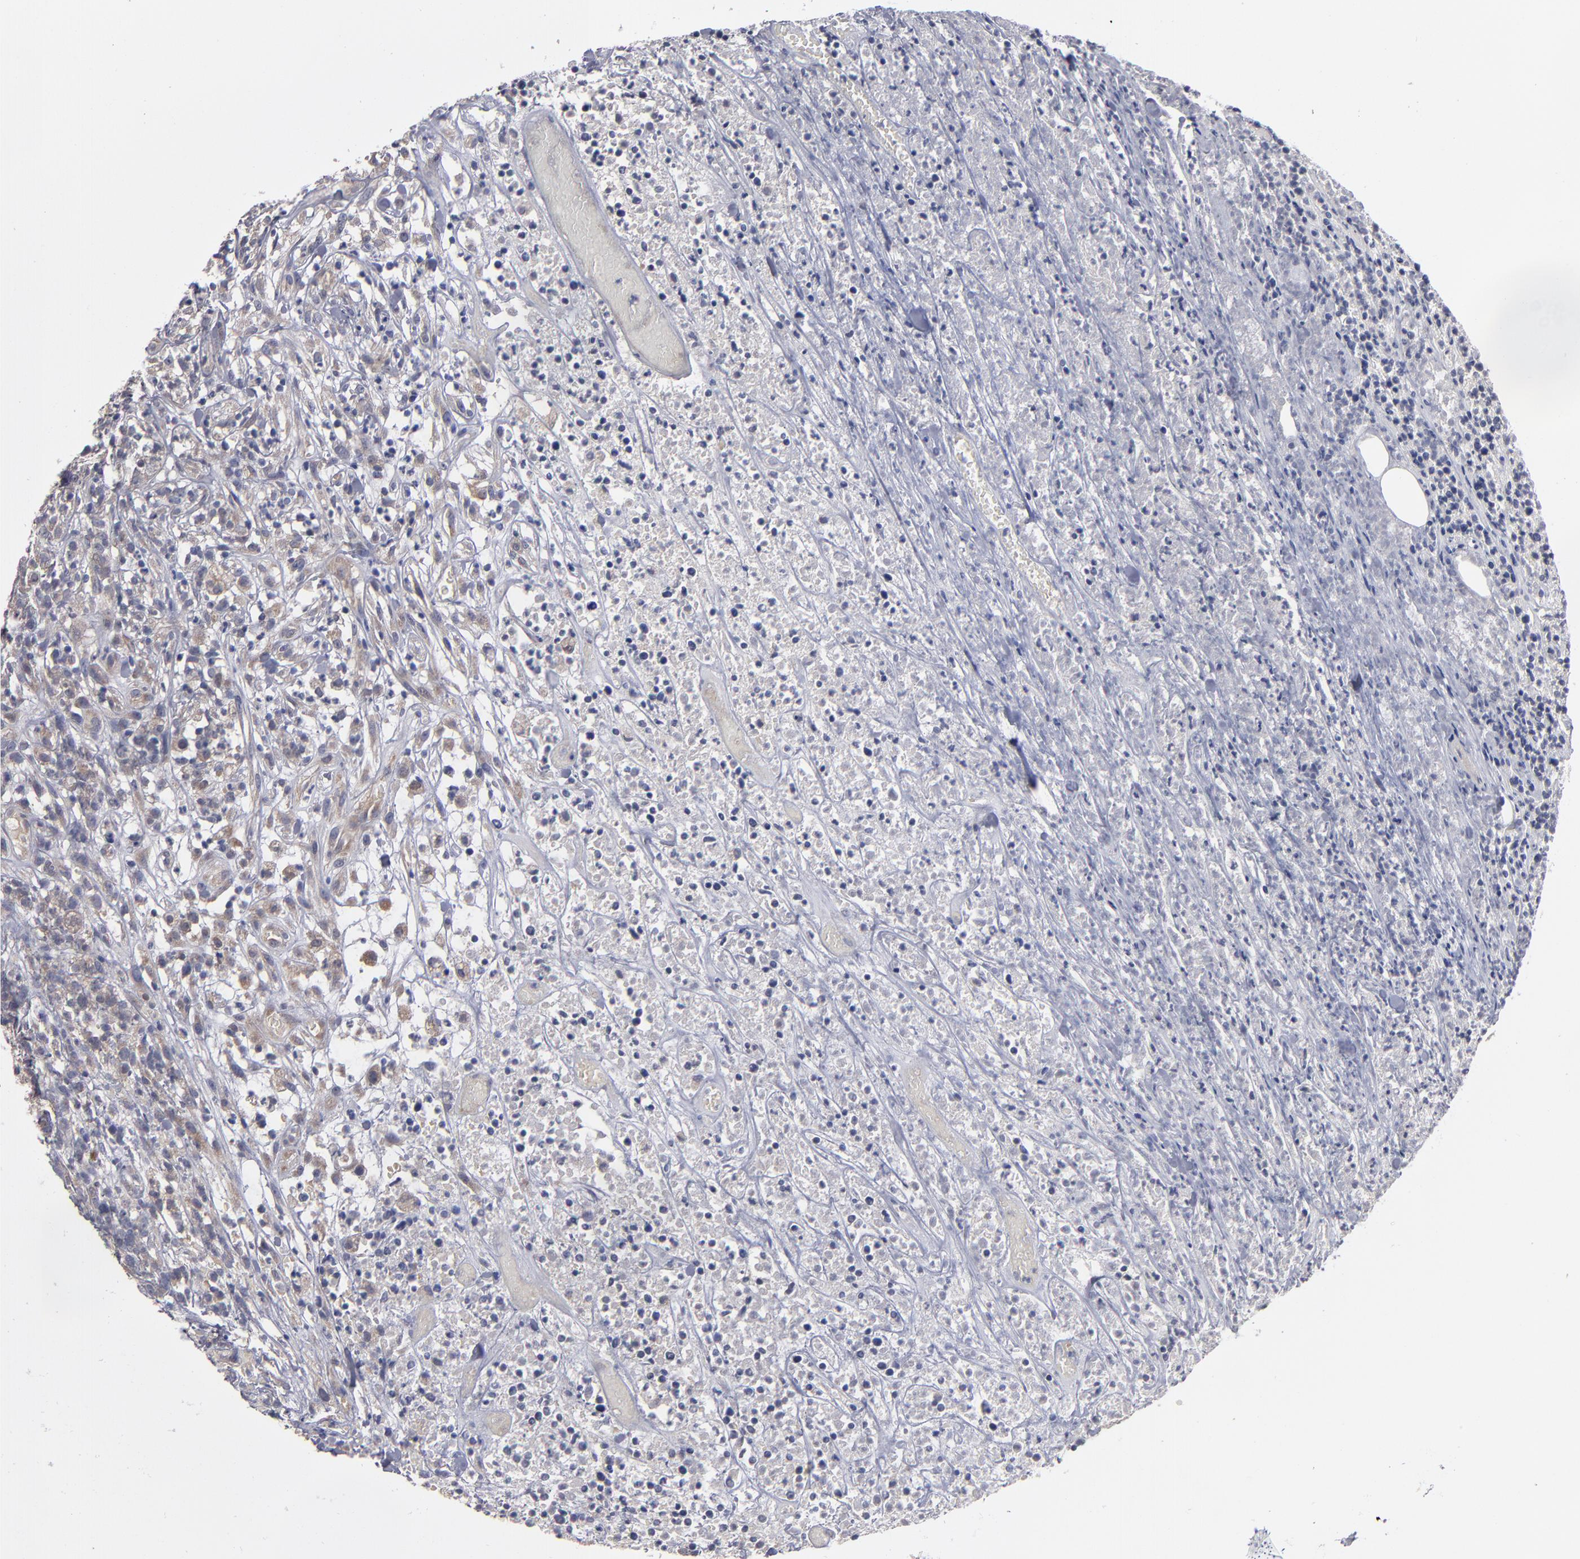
{"staining": {"intensity": "negative", "quantity": "none", "location": "none"}, "tissue": "lymphoma", "cell_type": "Tumor cells", "image_type": "cancer", "snomed": [{"axis": "morphology", "description": "Malignant lymphoma, non-Hodgkin's type, High grade"}, {"axis": "topography", "description": "Lymph node"}], "caption": "Immunohistochemical staining of human lymphoma demonstrates no significant expression in tumor cells. Nuclei are stained in blue.", "gene": "EXD2", "patient": {"sex": "female", "age": 73}}